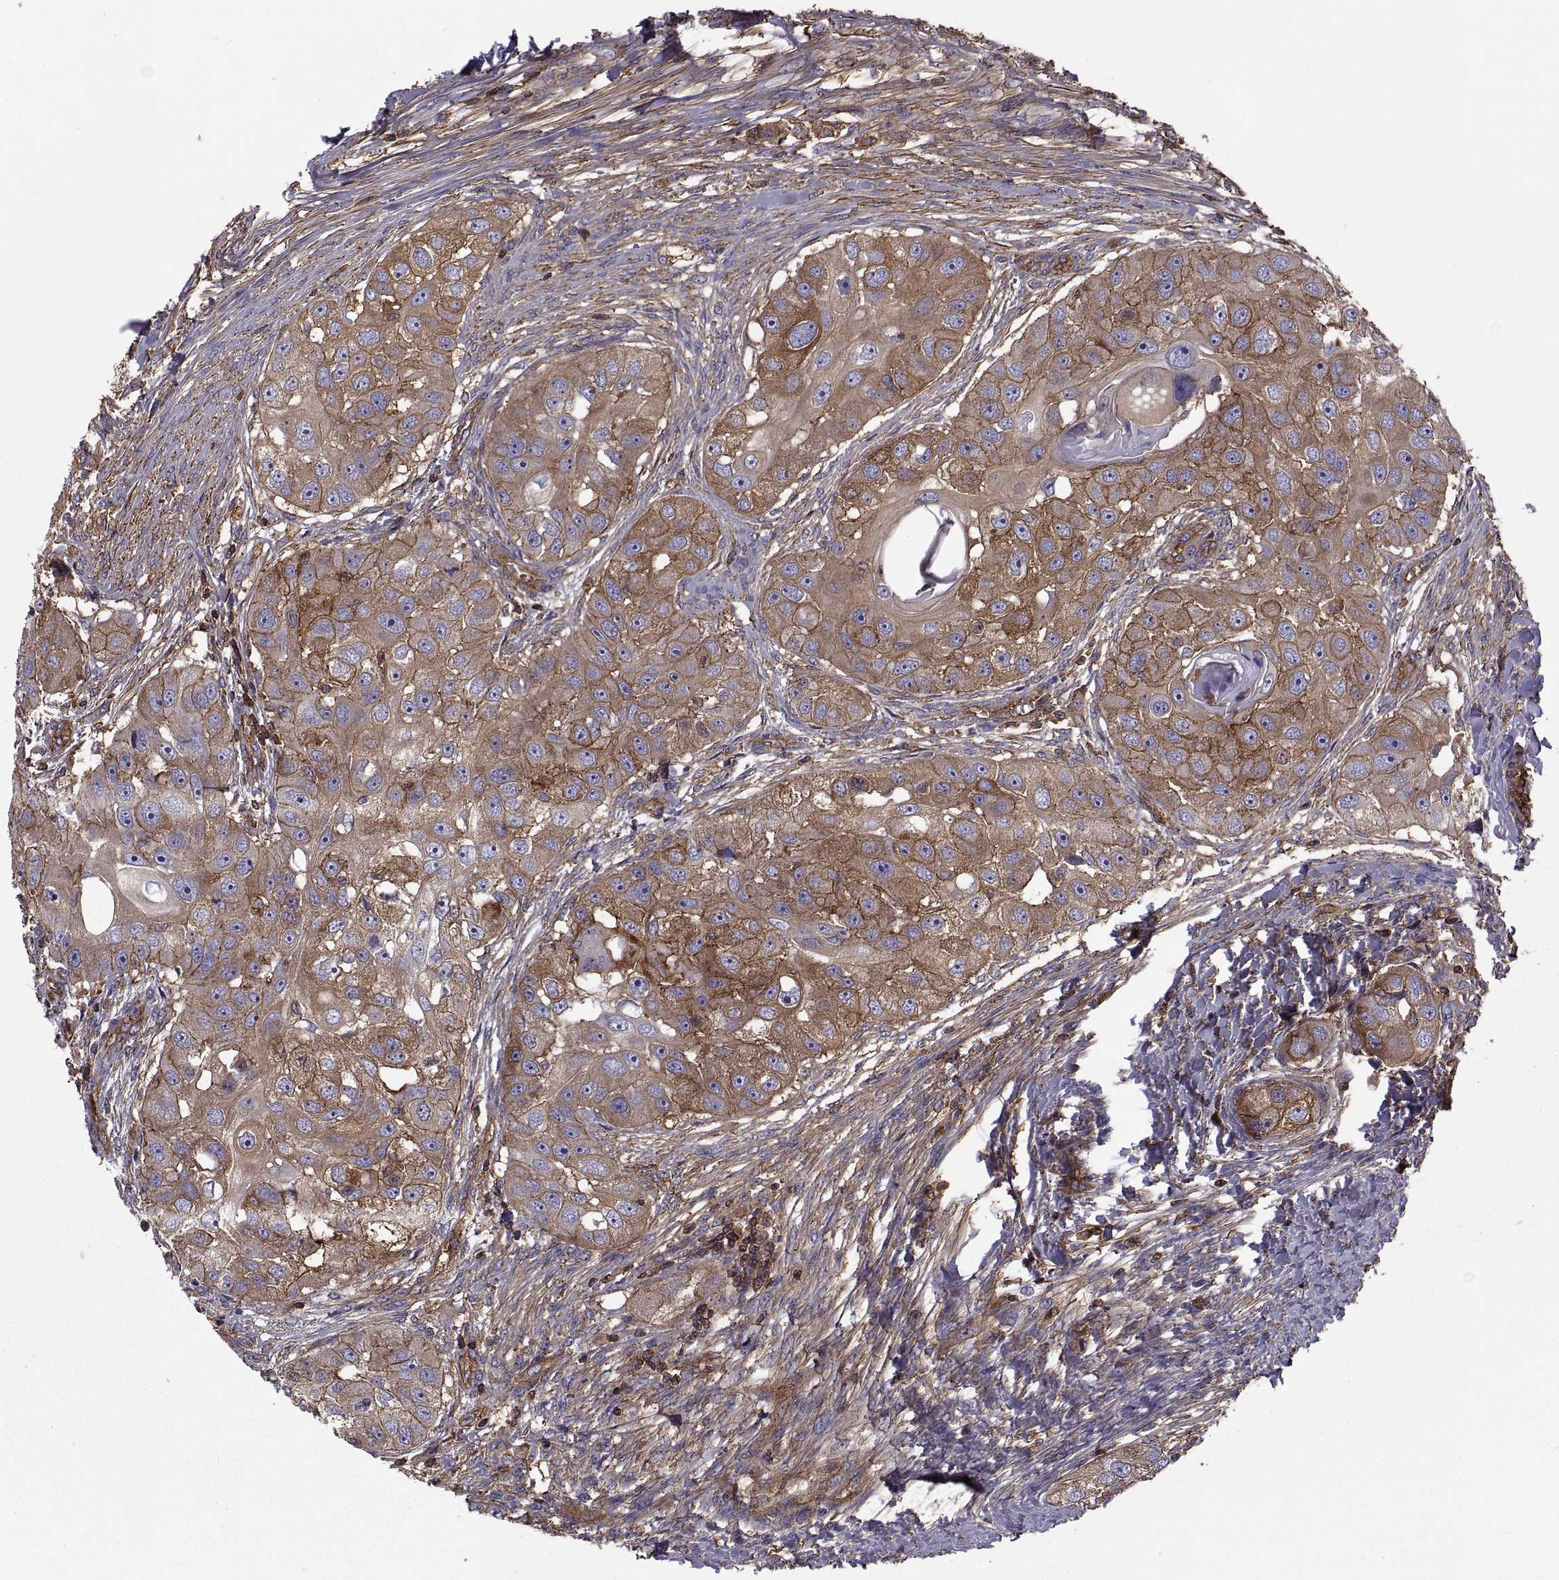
{"staining": {"intensity": "strong", "quantity": "25%-75%", "location": "cytoplasmic/membranous"}, "tissue": "head and neck cancer", "cell_type": "Tumor cells", "image_type": "cancer", "snomed": [{"axis": "morphology", "description": "Squamous cell carcinoma, NOS"}, {"axis": "topography", "description": "Head-Neck"}], "caption": "Immunohistochemistry of head and neck cancer displays high levels of strong cytoplasmic/membranous expression in about 25%-75% of tumor cells. The protein of interest is stained brown, and the nuclei are stained in blue (DAB (3,3'-diaminobenzidine) IHC with brightfield microscopy, high magnification).", "gene": "MYH9", "patient": {"sex": "male", "age": 51}}